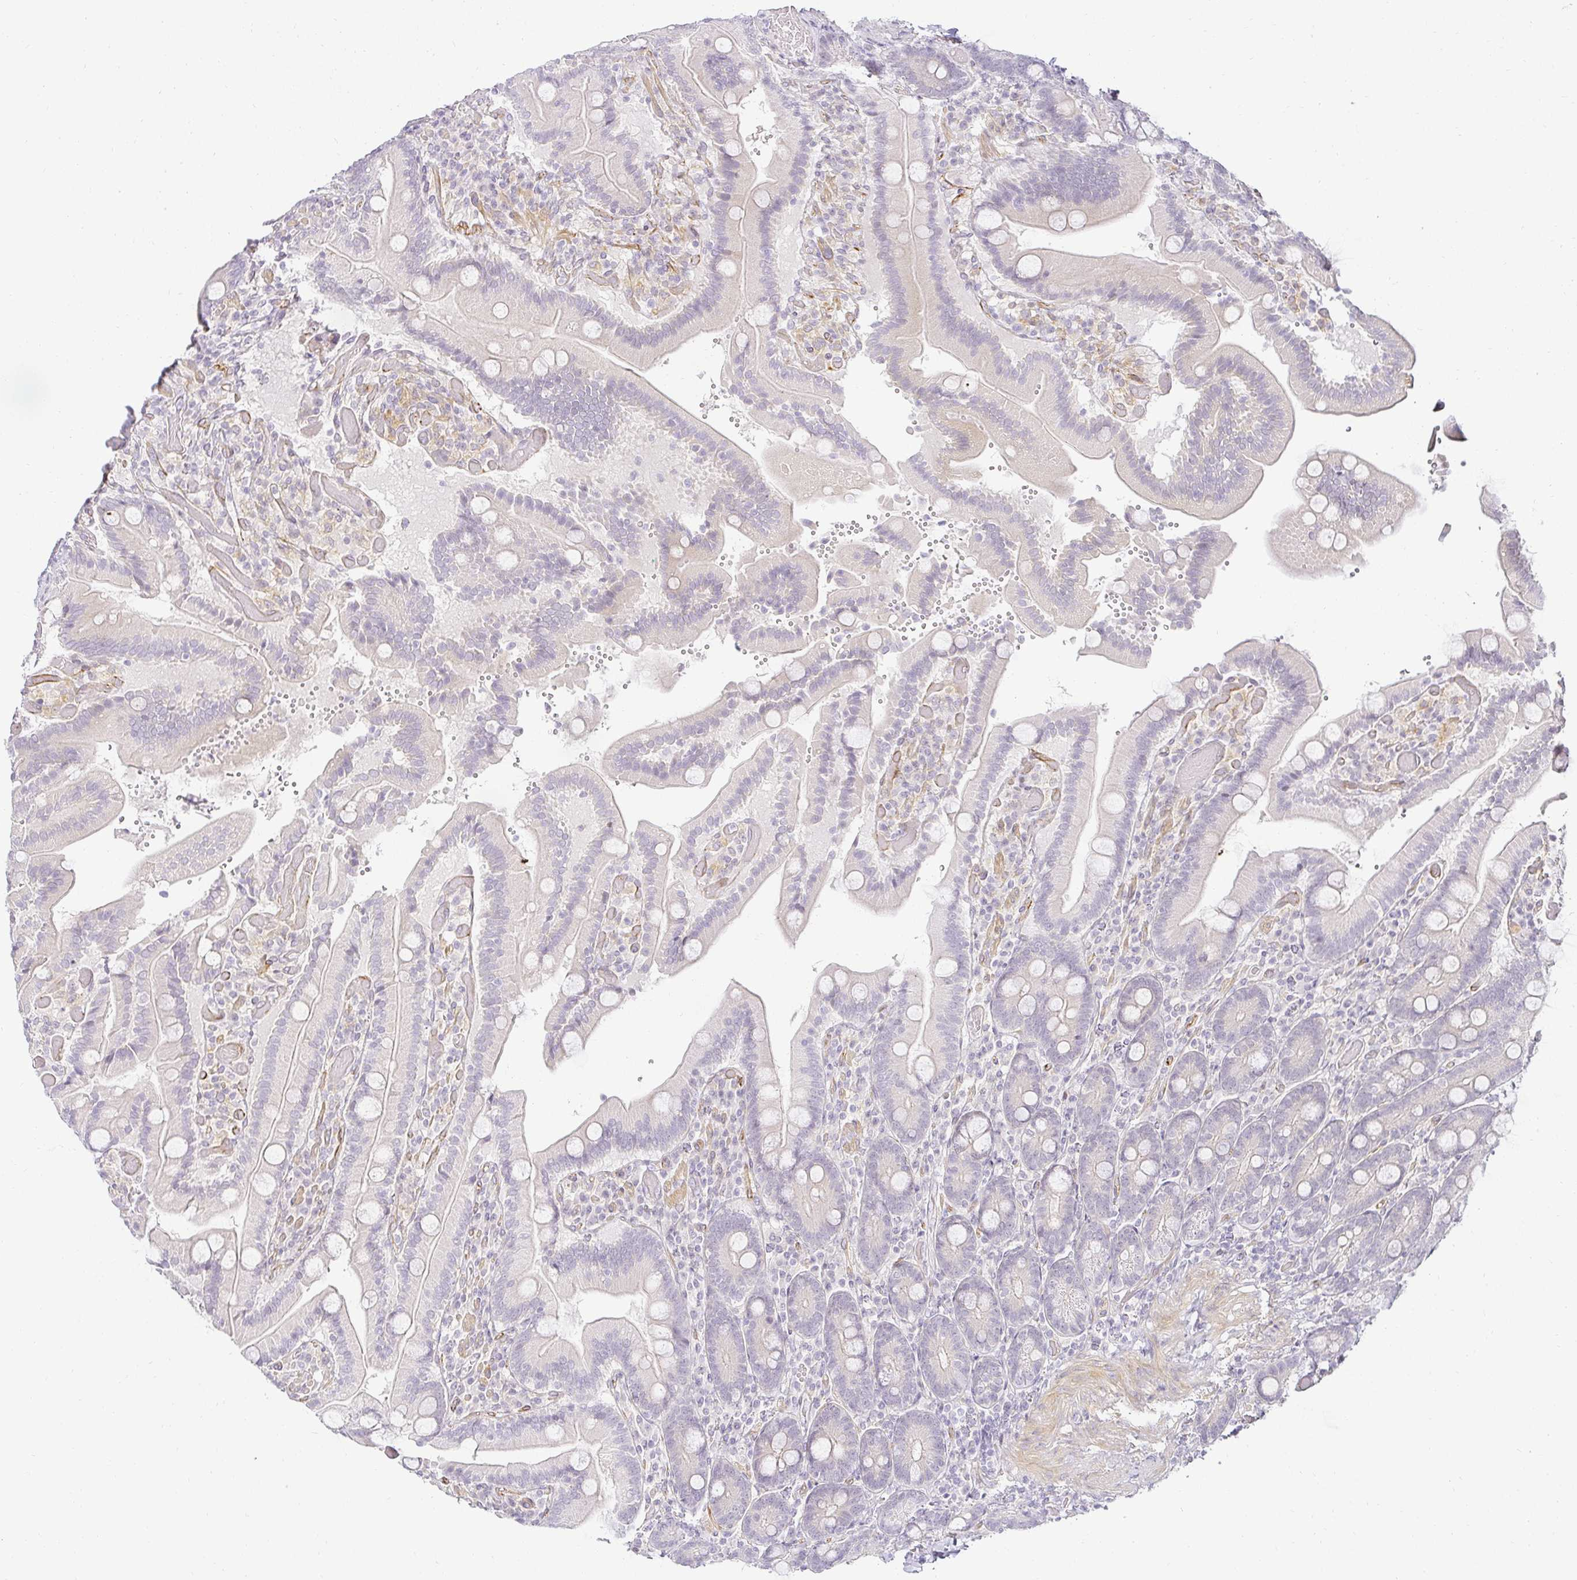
{"staining": {"intensity": "negative", "quantity": "none", "location": "none"}, "tissue": "duodenum", "cell_type": "Glandular cells", "image_type": "normal", "snomed": [{"axis": "morphology", "description": "Normal tissue, NOS"}, {"axis": "topography", "description": "Duodenum"}], "caption": "Duodenum stained for a protein using IHC reveals no expression glandular cells.", "gene": "ACAN", "patient": {"sex": "female", "age": 62}}